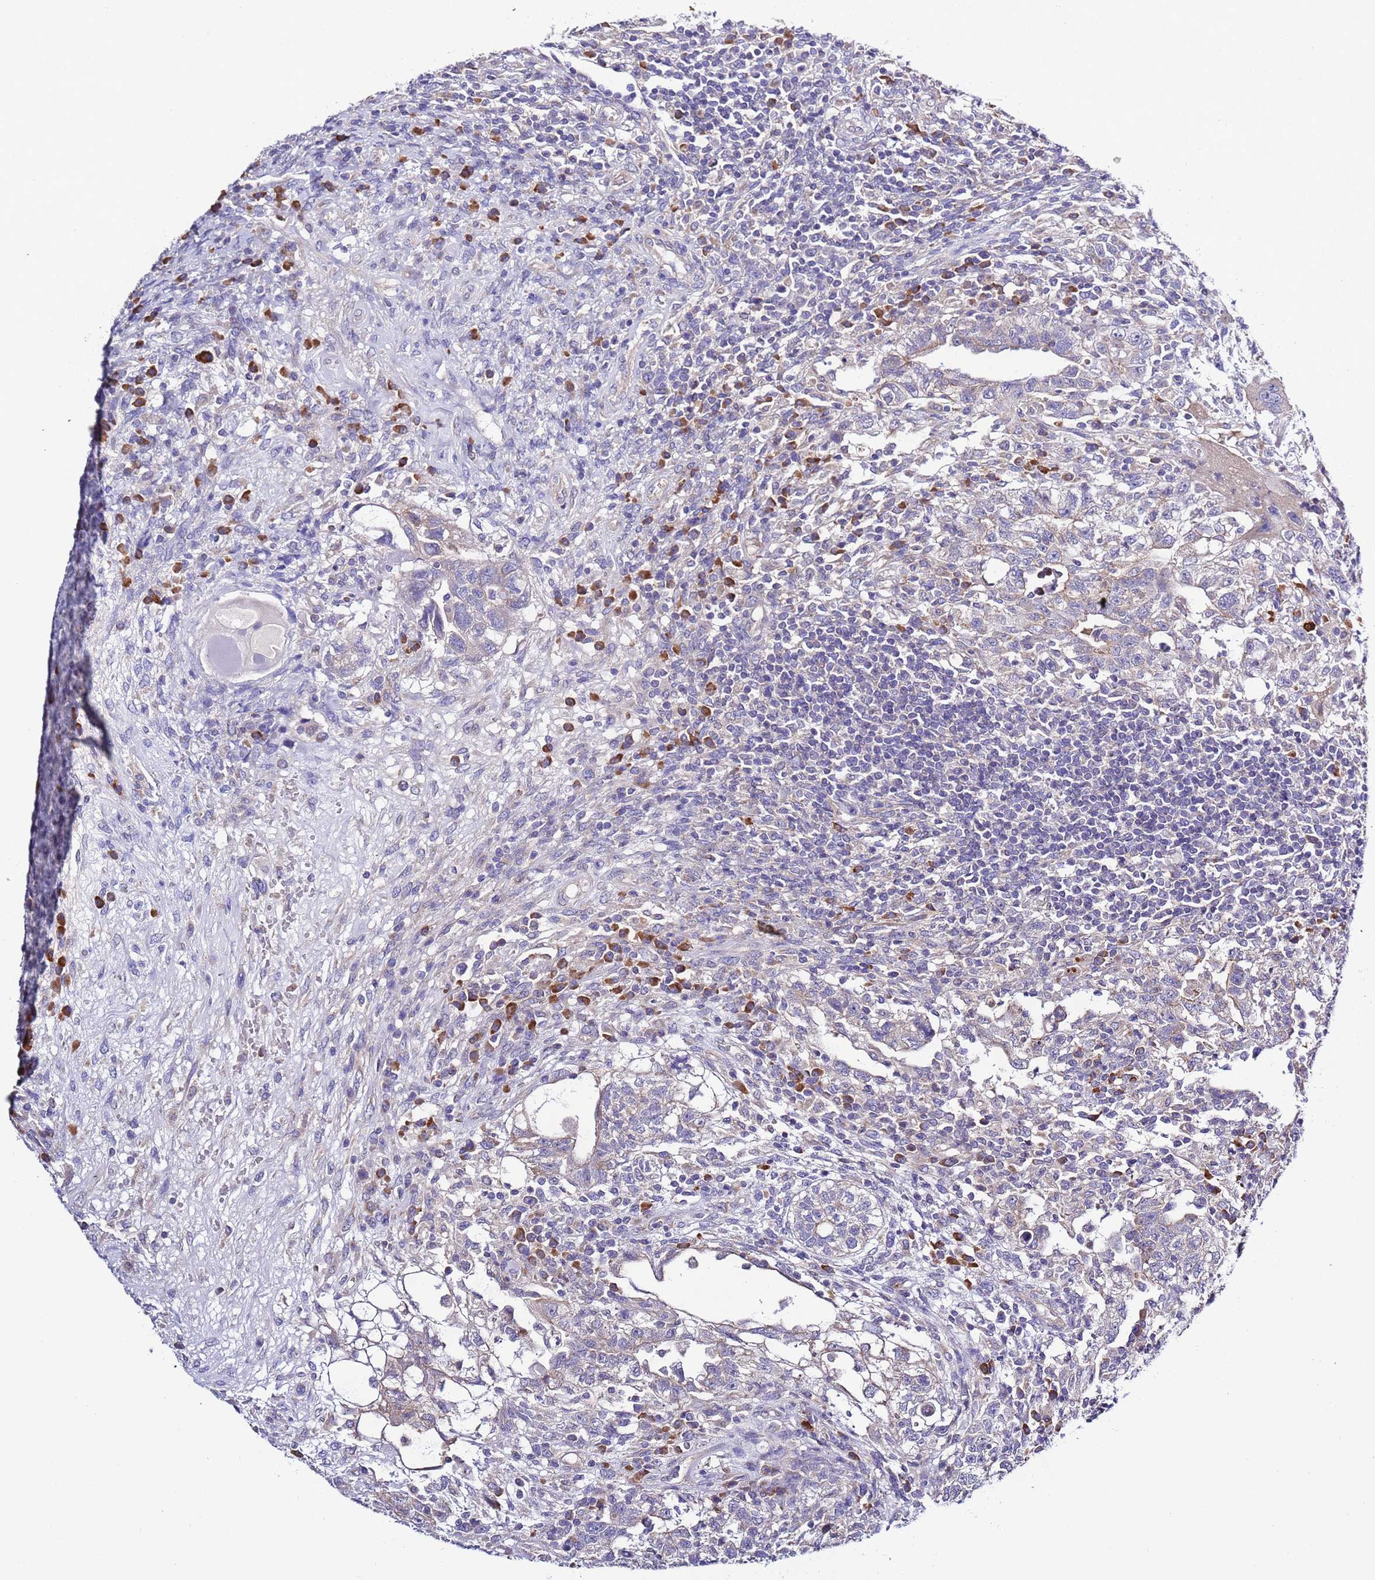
{"staining": {"intensity": "weak", "quantity": "<25%", "location": "cytoplasmic/membranous"}, "tissue": "testis cancer", "cell_type": "Tumor cells", "image_type": "cancer", "snomed": [{"axis": "morphology", "description": "Carcinoma, Embryonal, NOS"}, {"axis": "topography", "description": "Testis"}], "caption": "Immunohistochemistry (IHC) of human testis cancer shows no positivity in tumor cells.", "gene": "SPCS1", "patient": {"sex": "male", "age": 26}}